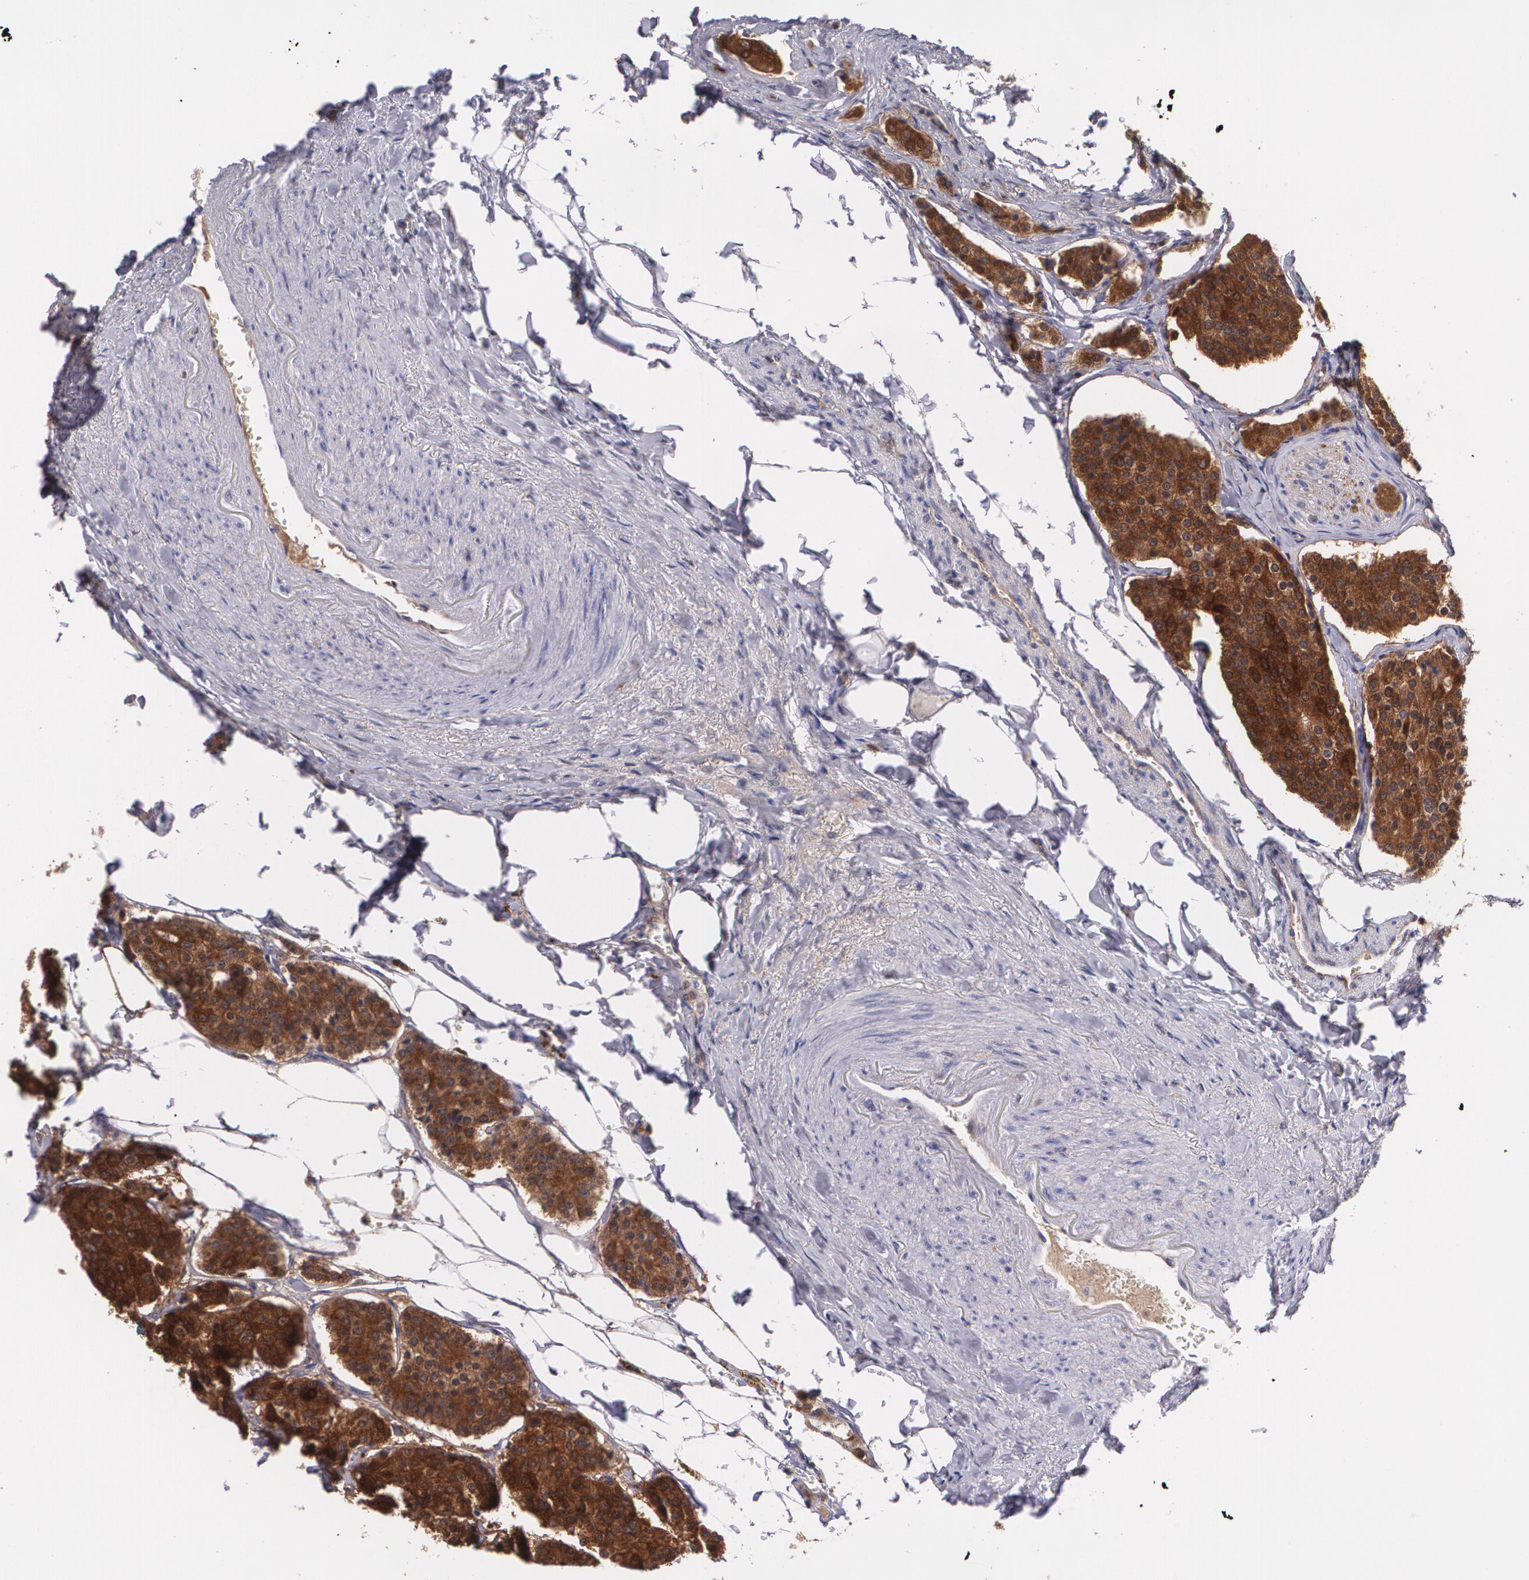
{"staining": {"intensity": "strong", "quantity": ">75%", "location": "cytoplasmic/membranous"}, "tissue": "carcinoid", "cell_type": "Tumor cells", "image_type": "cancer", "snomed": [{"axis": "morphology", "description": "Carcinoid, malignant, NOS"}, {"axis": "topography", "description": "Colon"}], "caption": "Tumor cells exhibit high levels of strong cytoplasmic/membranous expression in approximately >75% of cells in human carcinoid (malignant).", "gene": "HSPH1", "patient": {"sex": "female", "age": 61}}